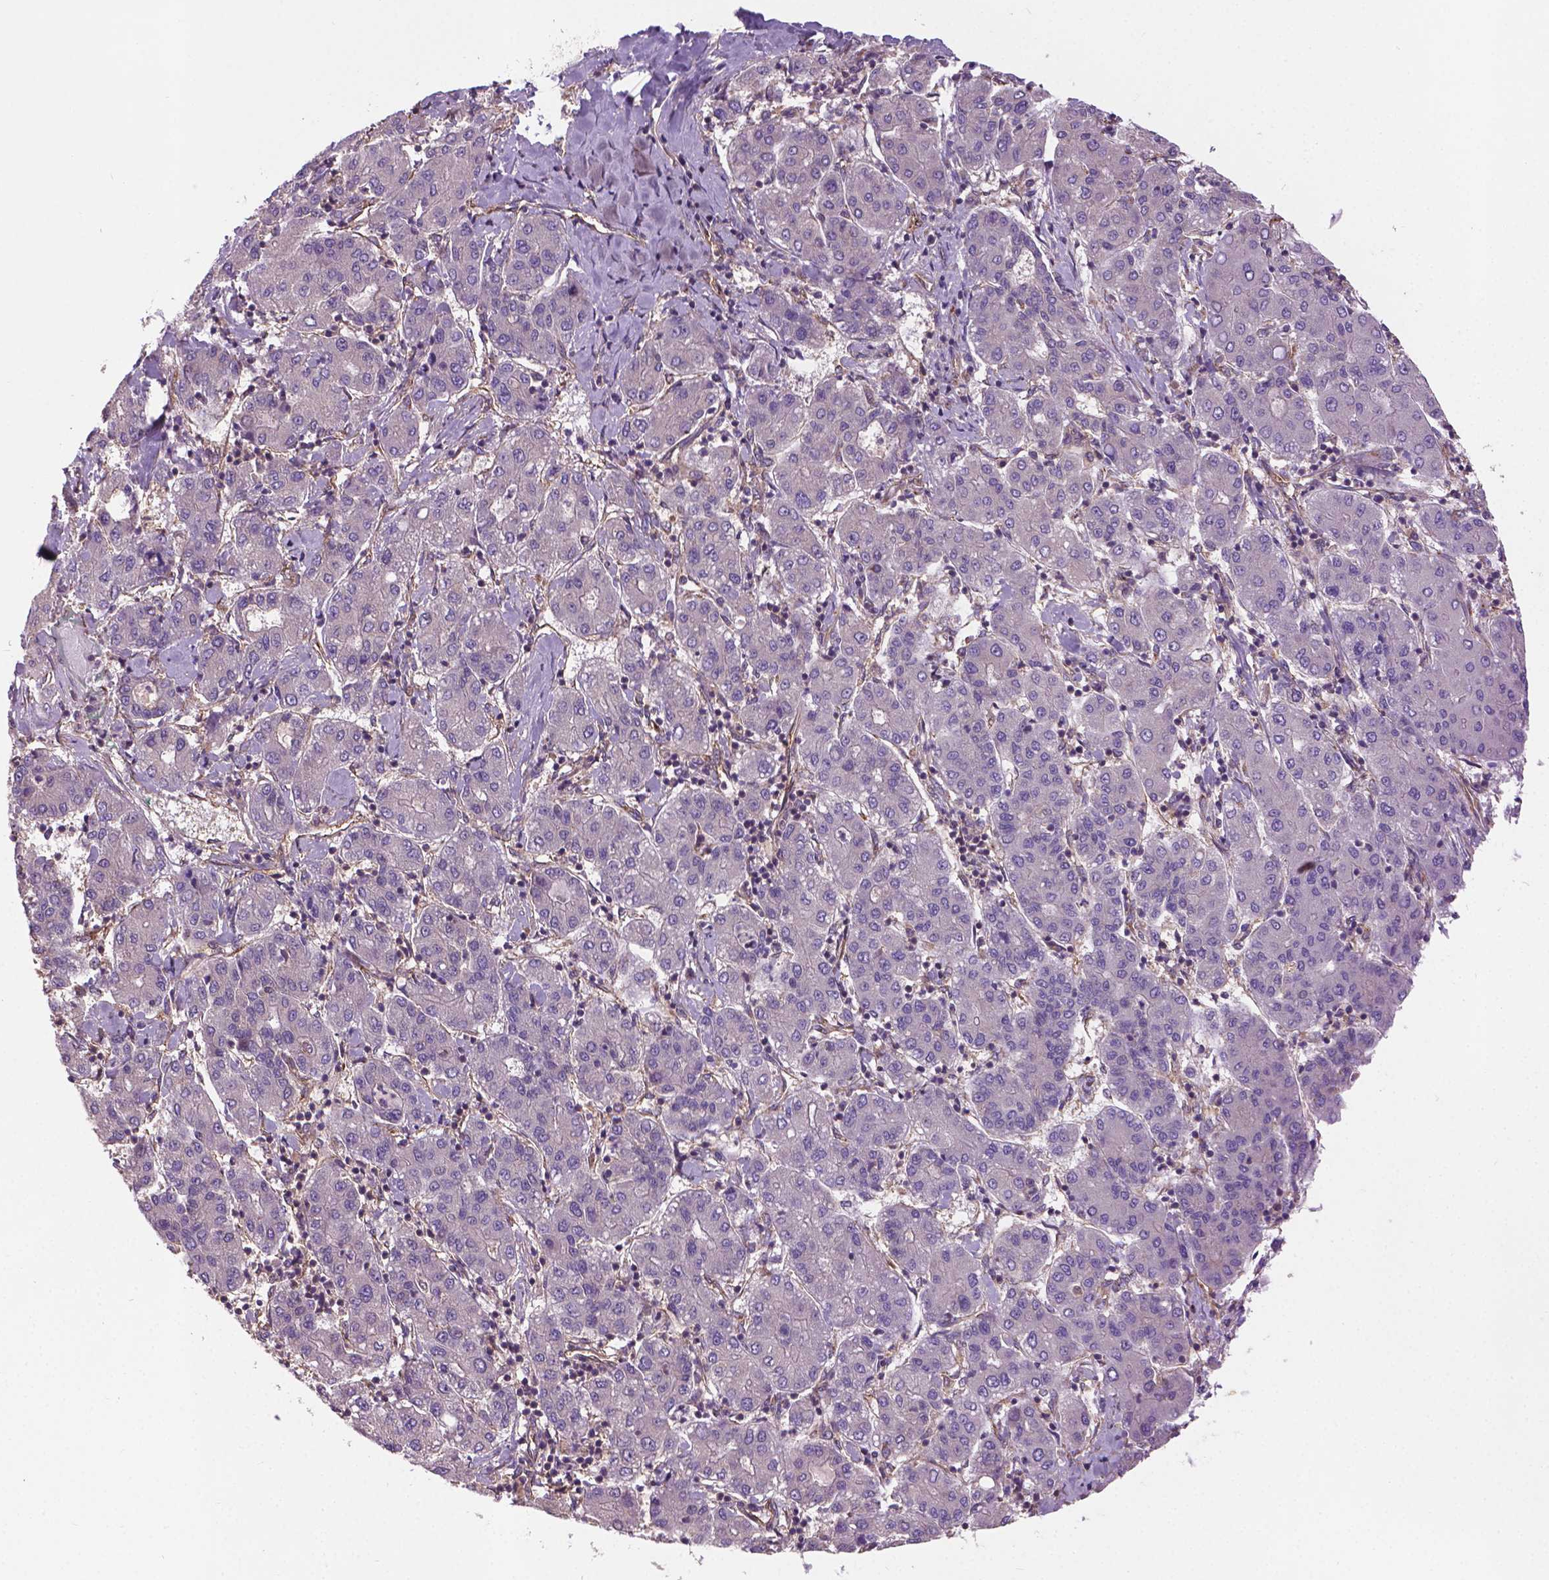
{"staining": {"intensity": "negative", "quantity": "none", "location": "none"}, "tissue": "liver cancer", "cell_type": "Tumor cells", "image_type": "cancer", "snomed": [{"axis": "morphology", "description": "Carcinoma, Hepatocellular, NOS"}, {"axis": "topography", "description": "Liver"}], "caption": "There is no significant staining in tumor cells of liver cancer.", "gene": "MZT1", "patient": {"sex": "male", "age": 65}}